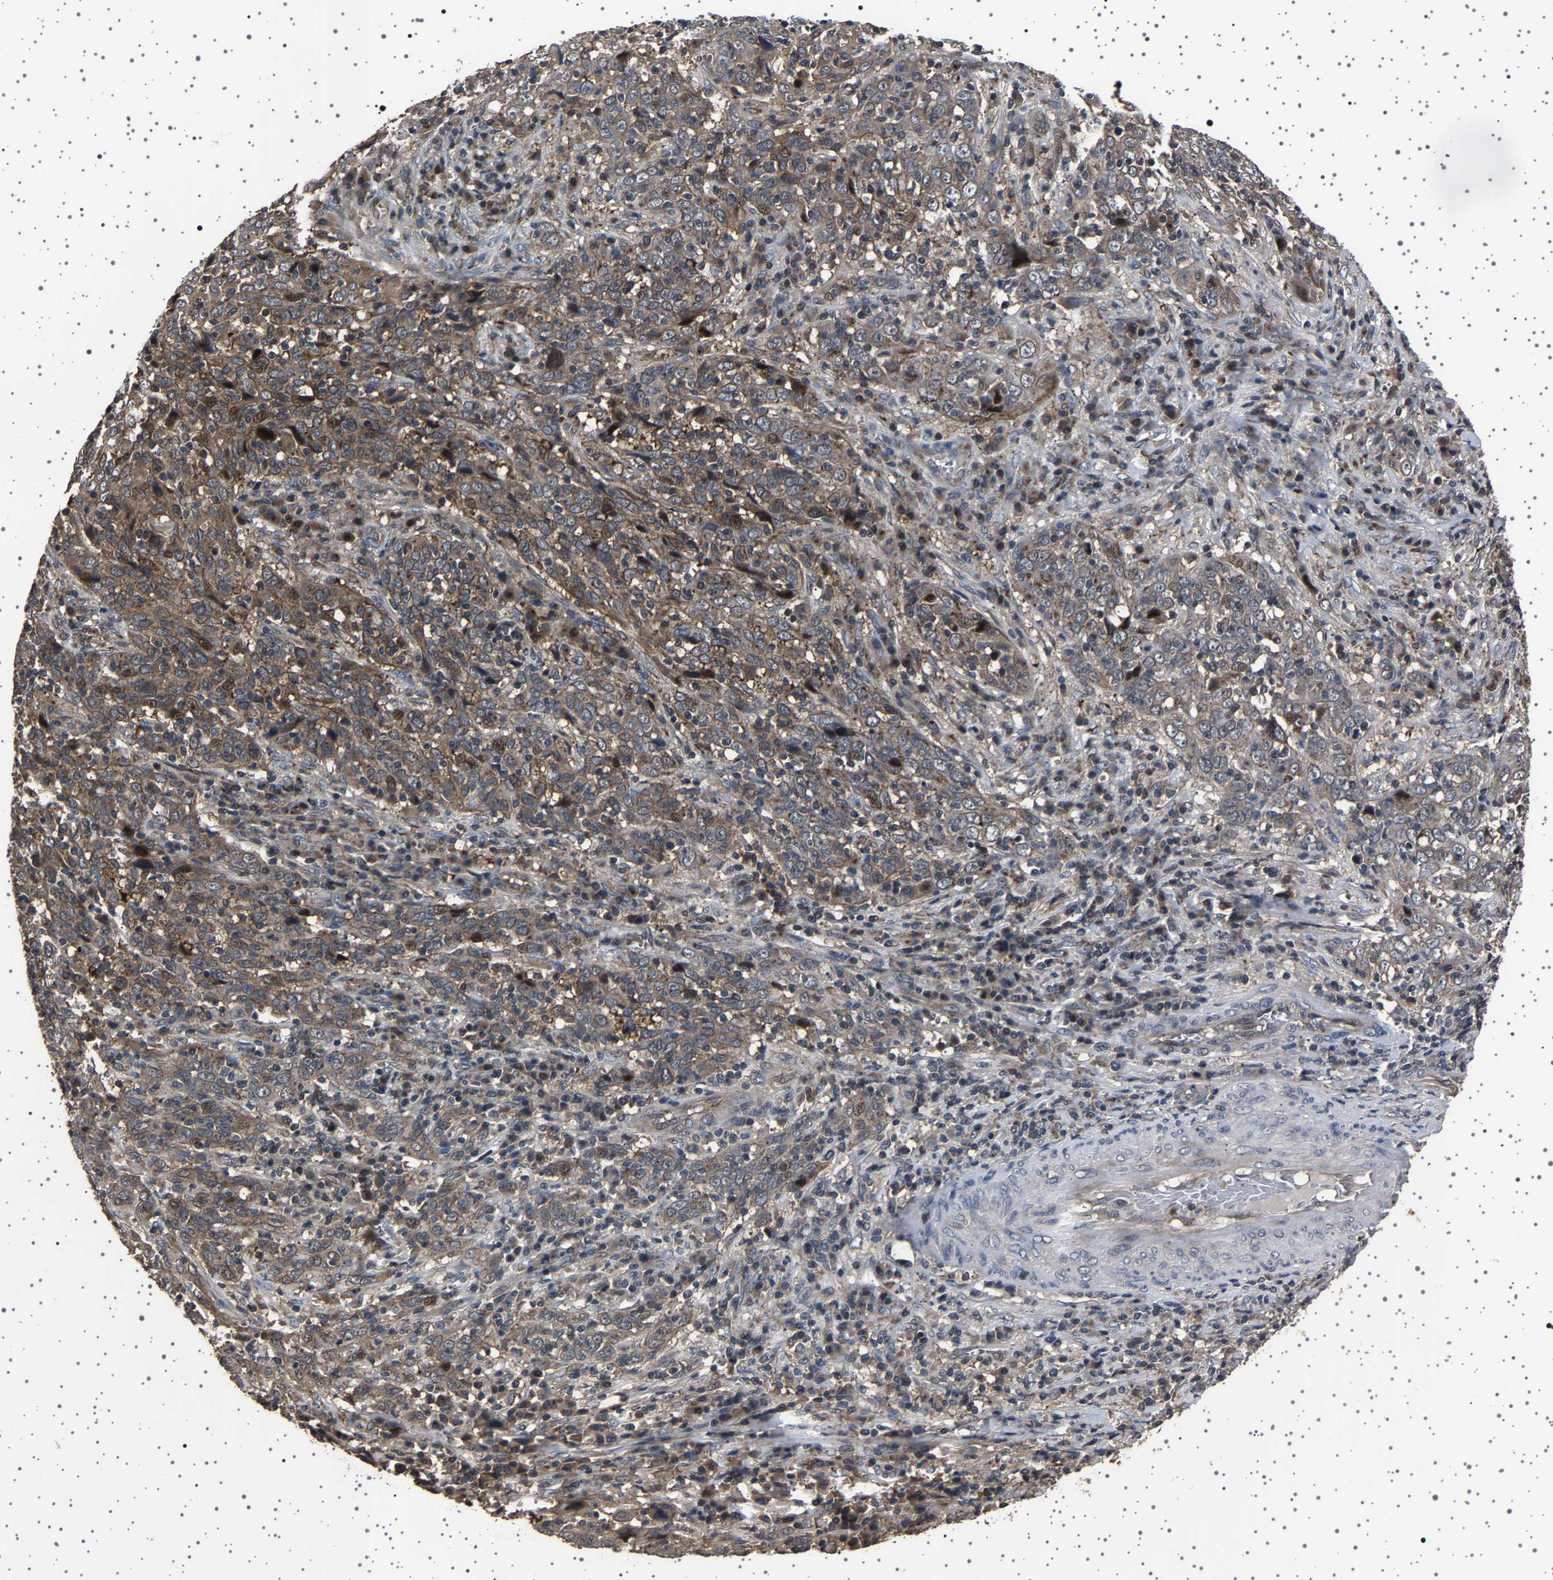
{"staining": {"intensity": "moderate", "quantity": ">75%", "location": "cytoplasmic/membranous"}, "tissue": "cervical cancer", "cell_type": "Tumor cells", "image_type": "cancer", "snomed": [{"axis": "morphology", "description": "Squamous cell carcinoma, NOS"}, {"axis": "topography", "description": "Cervix"}], "caption": "Immunohistochemistry image of neoplastic tissue: cervical cancer (squamous cell carcinoma) stained using immunohistochemistry exhibits medium levels of moderate protein expression localized specifically in the cytoplasmic/membranous of tumor cells, appearing as a cytoplasmic/membranous brown color.", "gene": "NCKAP1", "patient": {"sex": "female", "age": 46}}